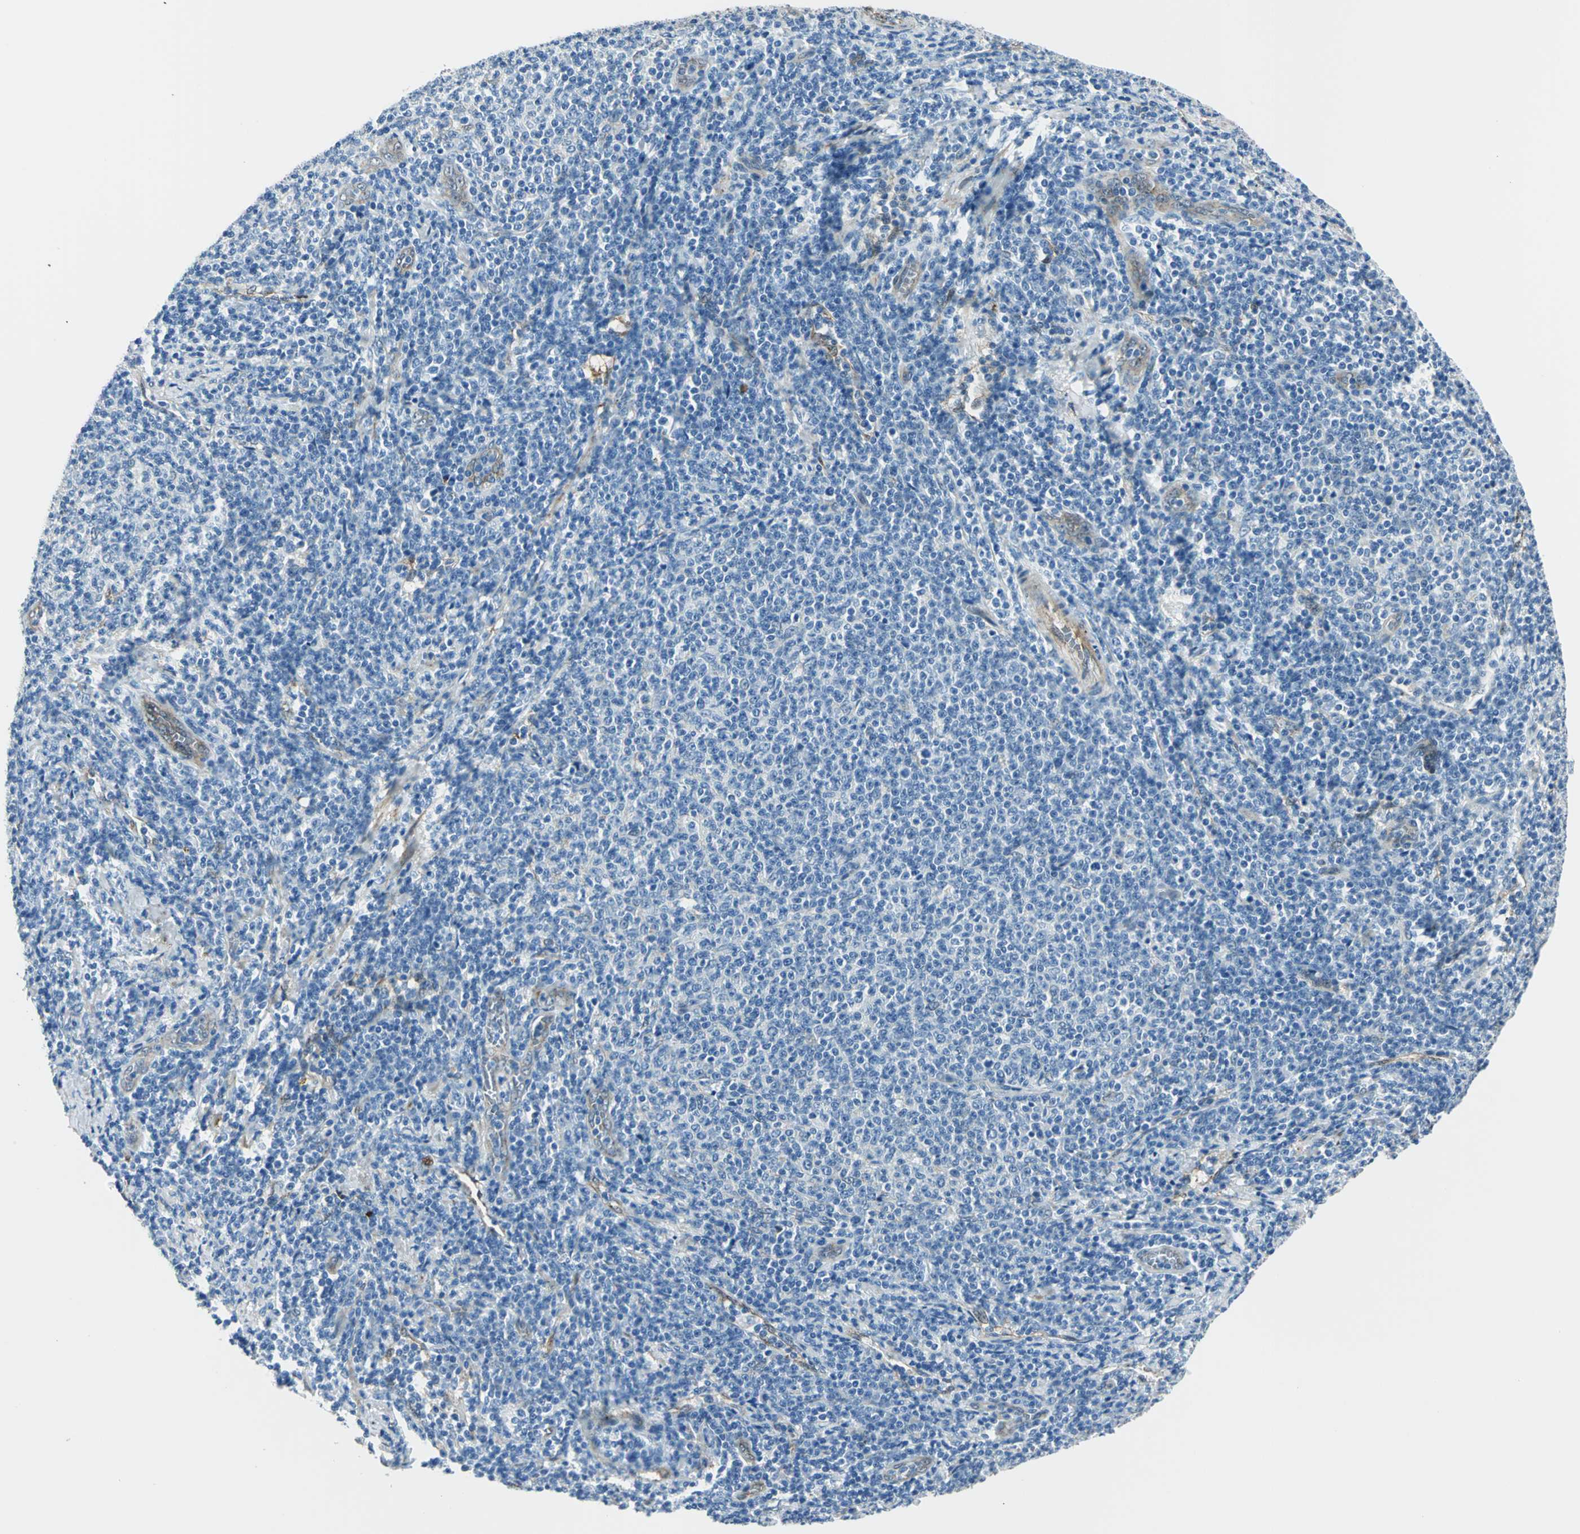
{"staining": {"intensity": "negative", "quantity": "none", "location": "none"}, "tissue": "lymphoma", "cell_type": "Tumor cells", "image_type": "cancer", "snomed": [{"axis": "morphology", "description": "Malignant lymphoma, non-Hodgkin's type, Low grade"}, {"axis": "topography", "description": "Lymph node"}], "caption": "Lymphoma was stained to show a protein in brown. There is no significant positivity in tumor cells. (DAB (3,3'-diaminobenzidine) IHC visualized using brightfield microscopy, high magnification).", "gene": "HSPB1", "patient": {"sex": "male", "age": 66}}